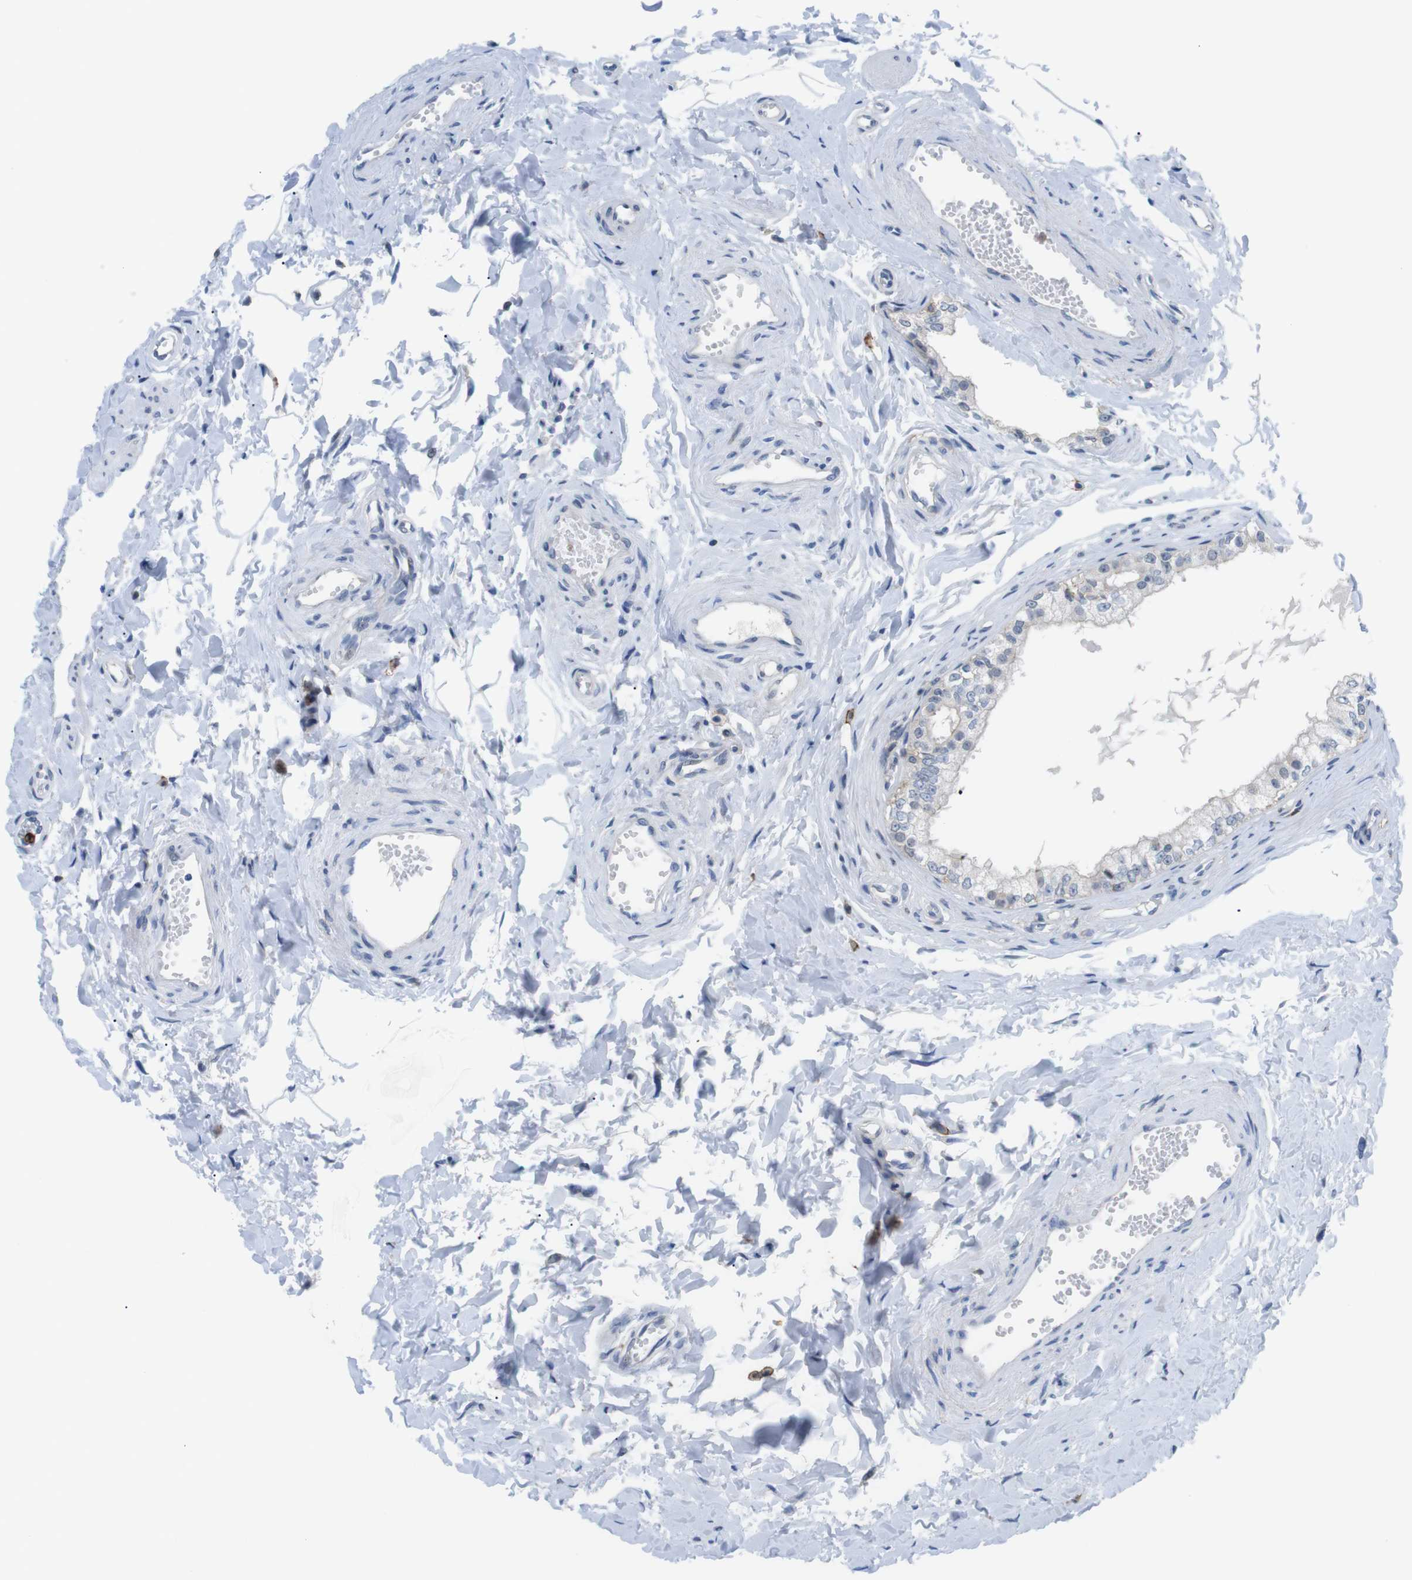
{"staining": {"intensity": "weak", "quantity": "25%-75%", "location": "cytoplasmic/membranous"}, "tissue": "epididymis", "cell_type": "Glandular cells", "image_type": "normal", "snomed": [{"axis": "morphology", "description": "Normal tissue, NOS"}, {"axis": "topography", "description": "Epididymis"}], "caption": "Immunohistochemical staining of normal epididymis reveals 25%-75% levels of weak cytoplasmic/membranous protein positivity in about 25%-75% of glandular cells.", "gene": "CD300C", "patient": {"sex": "male", "age": 56}}